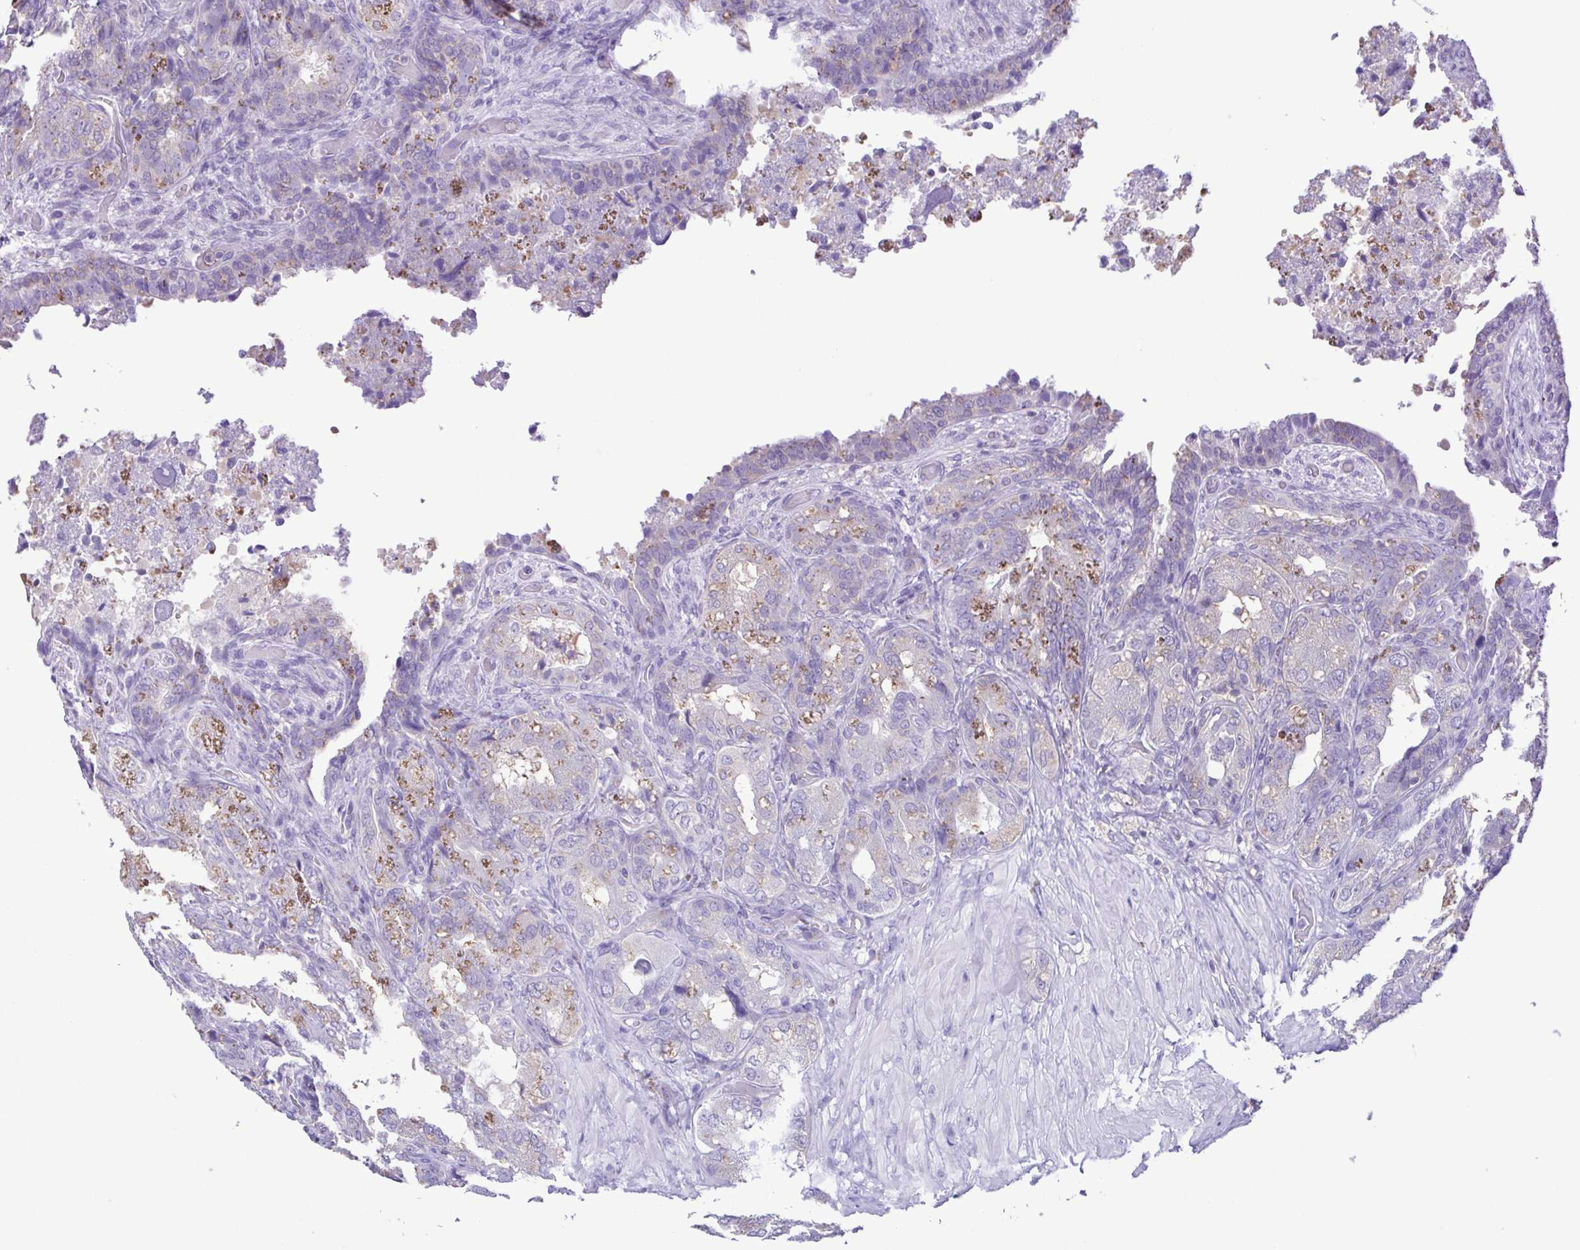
{"staining": {"intensity": "weak", "quantity": "<25%", "location": "cytoplasmic/membranous"}, "tissue": "seminal vesicle", "cell_type": "Glandular cells", "image_type": "normal", "snomed": [{"axis": "morphology", "description": "Normal tissue, NOS"}, {"axis": "topography", "description": "Seminal veicle"}], "caption": "IHC micrograph of unremarkable seminal vesicle: human seminal vesicle stained with DAB exhibits no significant protein expression in glandular cells.", "gene": "CYP17A1", "patient": {"sex": "male", "age": 57}}